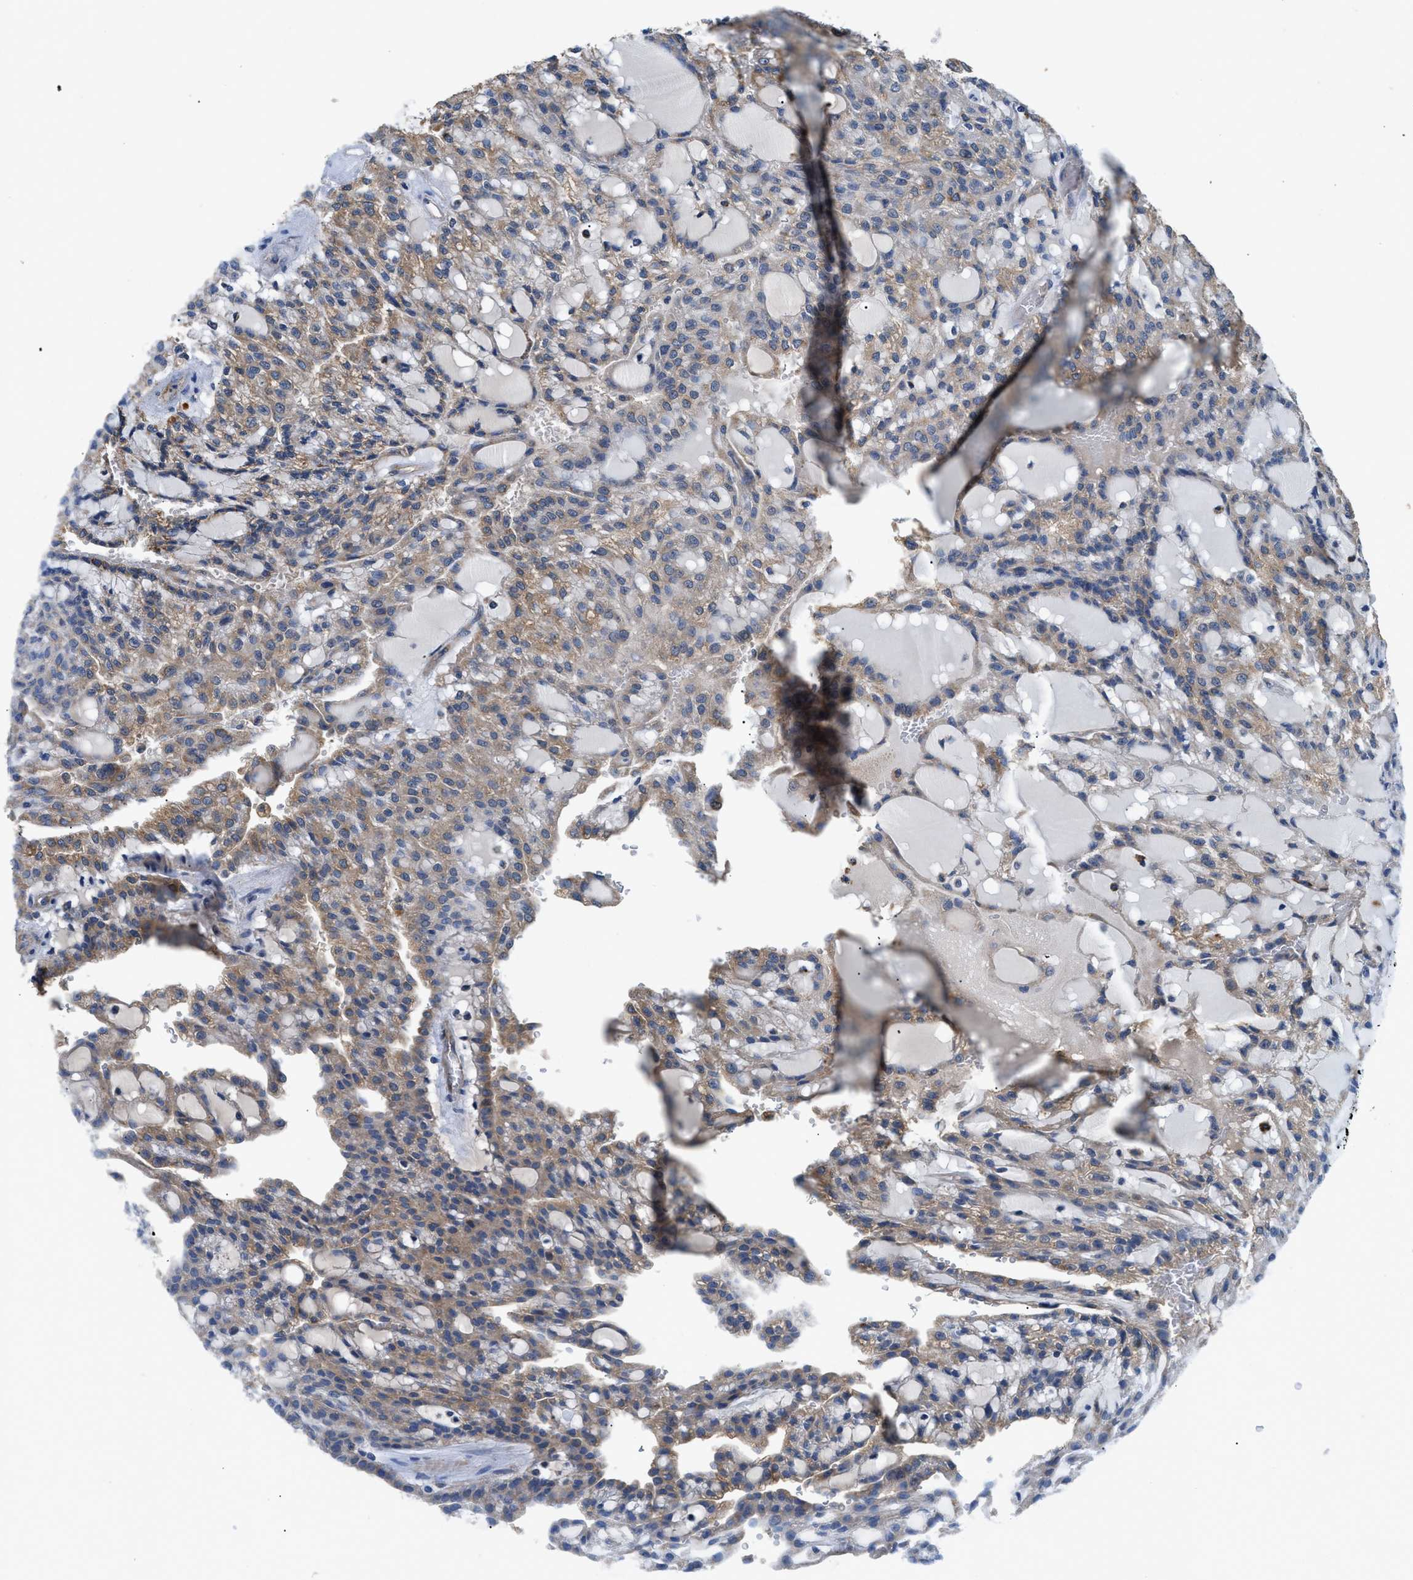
{"staining": {"intensity": "moderate", "quantity": "25%-75%", "location": "cytoplasmic/membranous"}, "tissue": "renal cancer", "cell_type": "Tumor cells", "image_type": "cancer", "snomed": [{"axis": "morphology", "description": "Adenocarcinoma, NOS"}, {"axis": "topography", "description": "Kidney"}], "caption": "Immunohistochemistry (IHC) histopathology image of neoplastic tissue: human renal cancer (adenocarcinoma) stained using IHC exhibits medium levels of moderate protein expression localized specifically in the cytoplasmic/membranous of tumor cells, appearing as a cytoplasmic/membranous brown color.", "gene": "CDK15", "patient": {"sex": "male", "age": 63}}